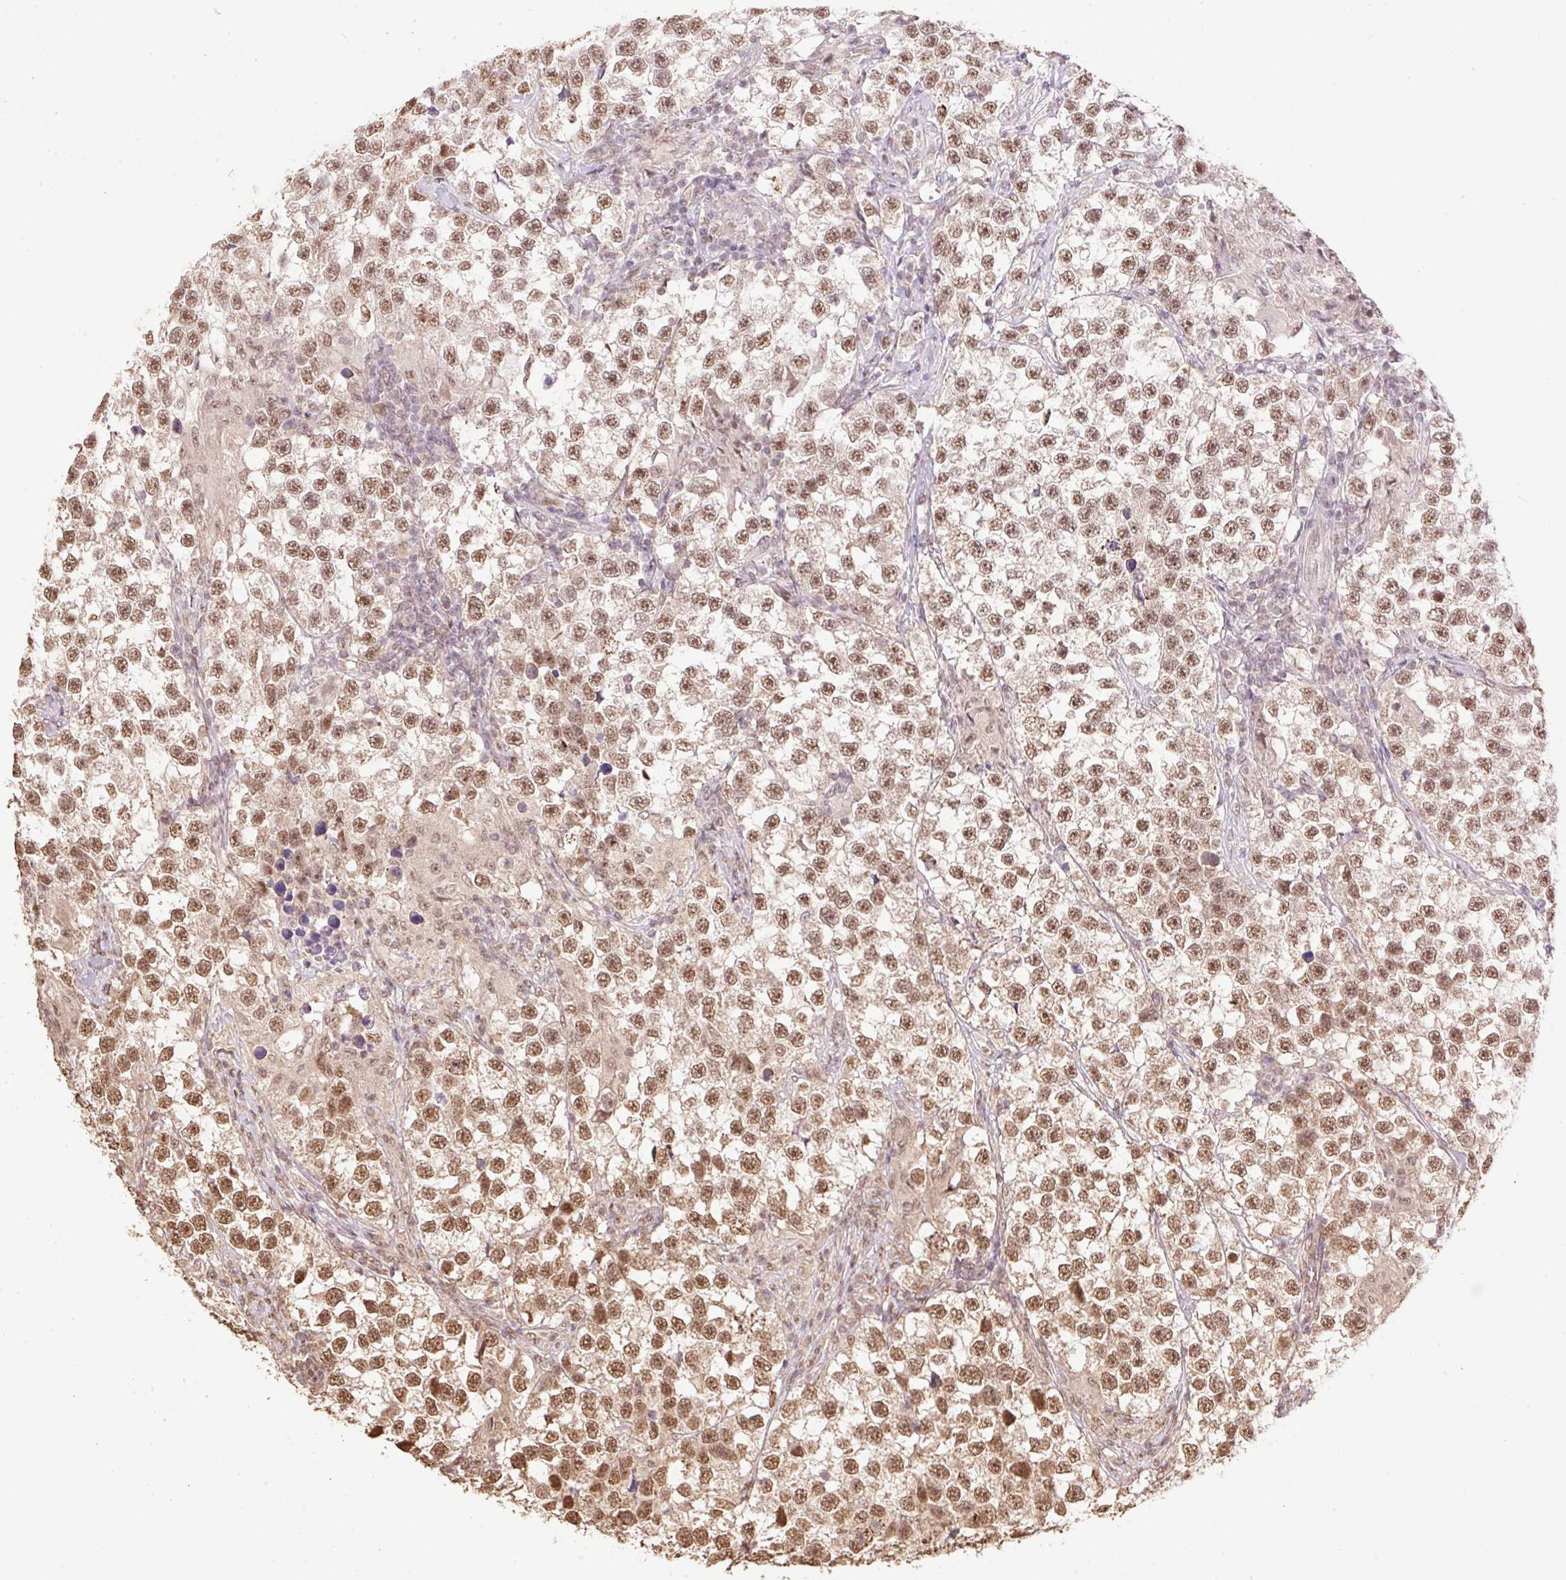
{"staining": {"intensity": "moderate", "quantity": ">75%", "location": "nuclear"}, "tissue": "testis cancer", "cell_type": "Tumor cells", "image_type": "cancer", "snomed": [{"axis": "morphology", "description": "Seminoma, NOS"}, {"axis": "topography", "description": "Testis"}], "caption": "Immunohistochemistry image of neoplastic tissue: testis cancer stained using immunohistochemistry displays medium levels of moderate protein expression localized specifically in the nuclear of tumor cells, appearing as a nuclear brown color.", "gene": "VPS25", "patient": {"sex": "male", "age": 46}}